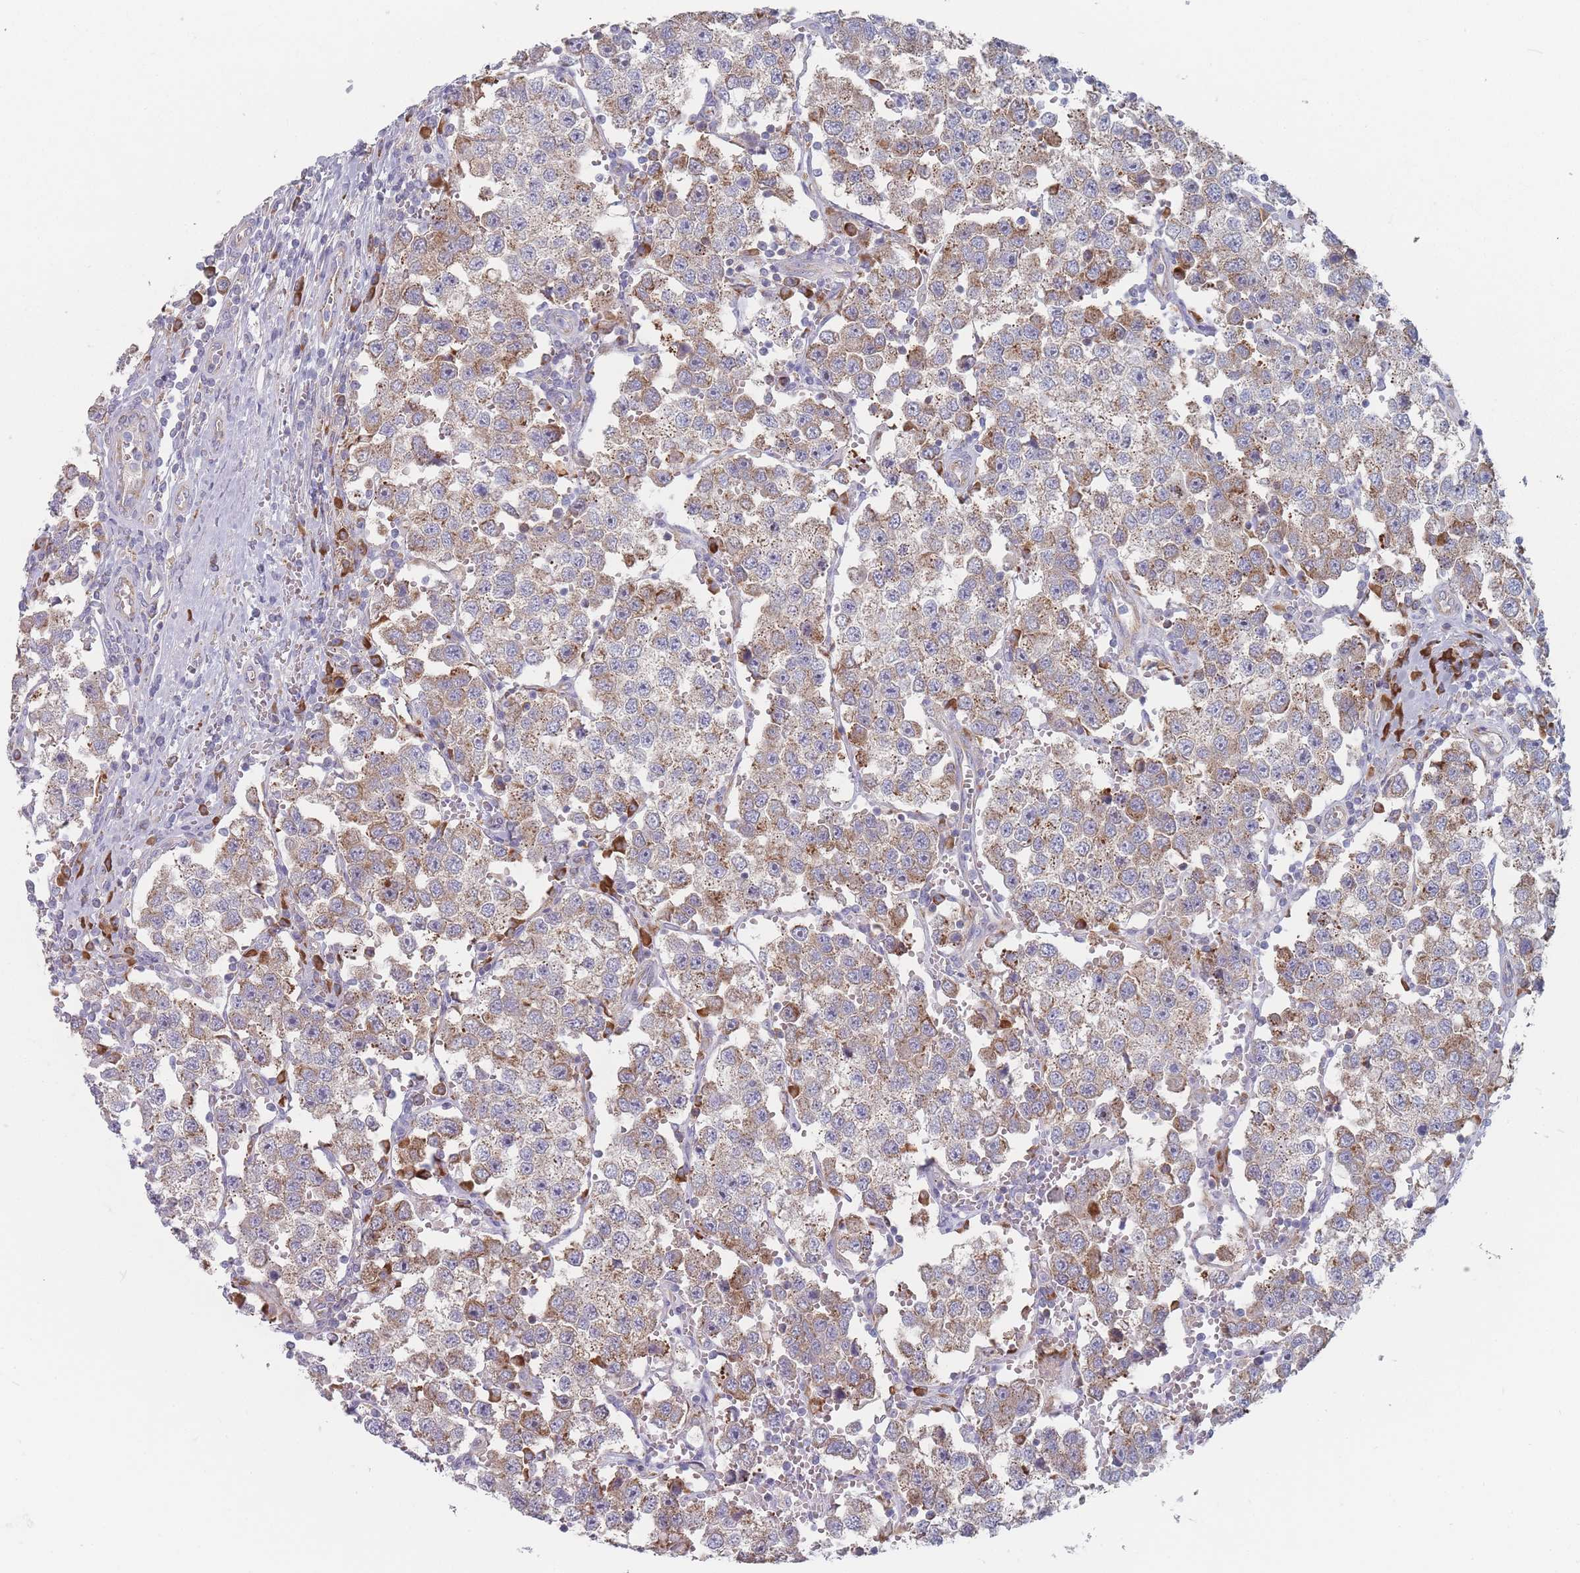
{"staining": {"intensity": "moderate", "quantity": "<25%", "location": "cytoplasmic/membranous"}, "tissue": "testis cancer", "cell_type": "Tumor cells", "image_type": "cancer", "snomed": [{"axis": "morphology", "description": "Seminoma, NOS"}, {"axis": "topography", "description": "Testis"}], "caption": "Immunohistochemistry (DAB) staining of human testis seminoma shows moderate cytoplasmic/membranous protein positivity in about <25% of tumor cells. (Brightfield microscopy of DAB IHC at high magnification).", "gene": "CACNG5", "patient": {"sex": "male", "age": 37}}